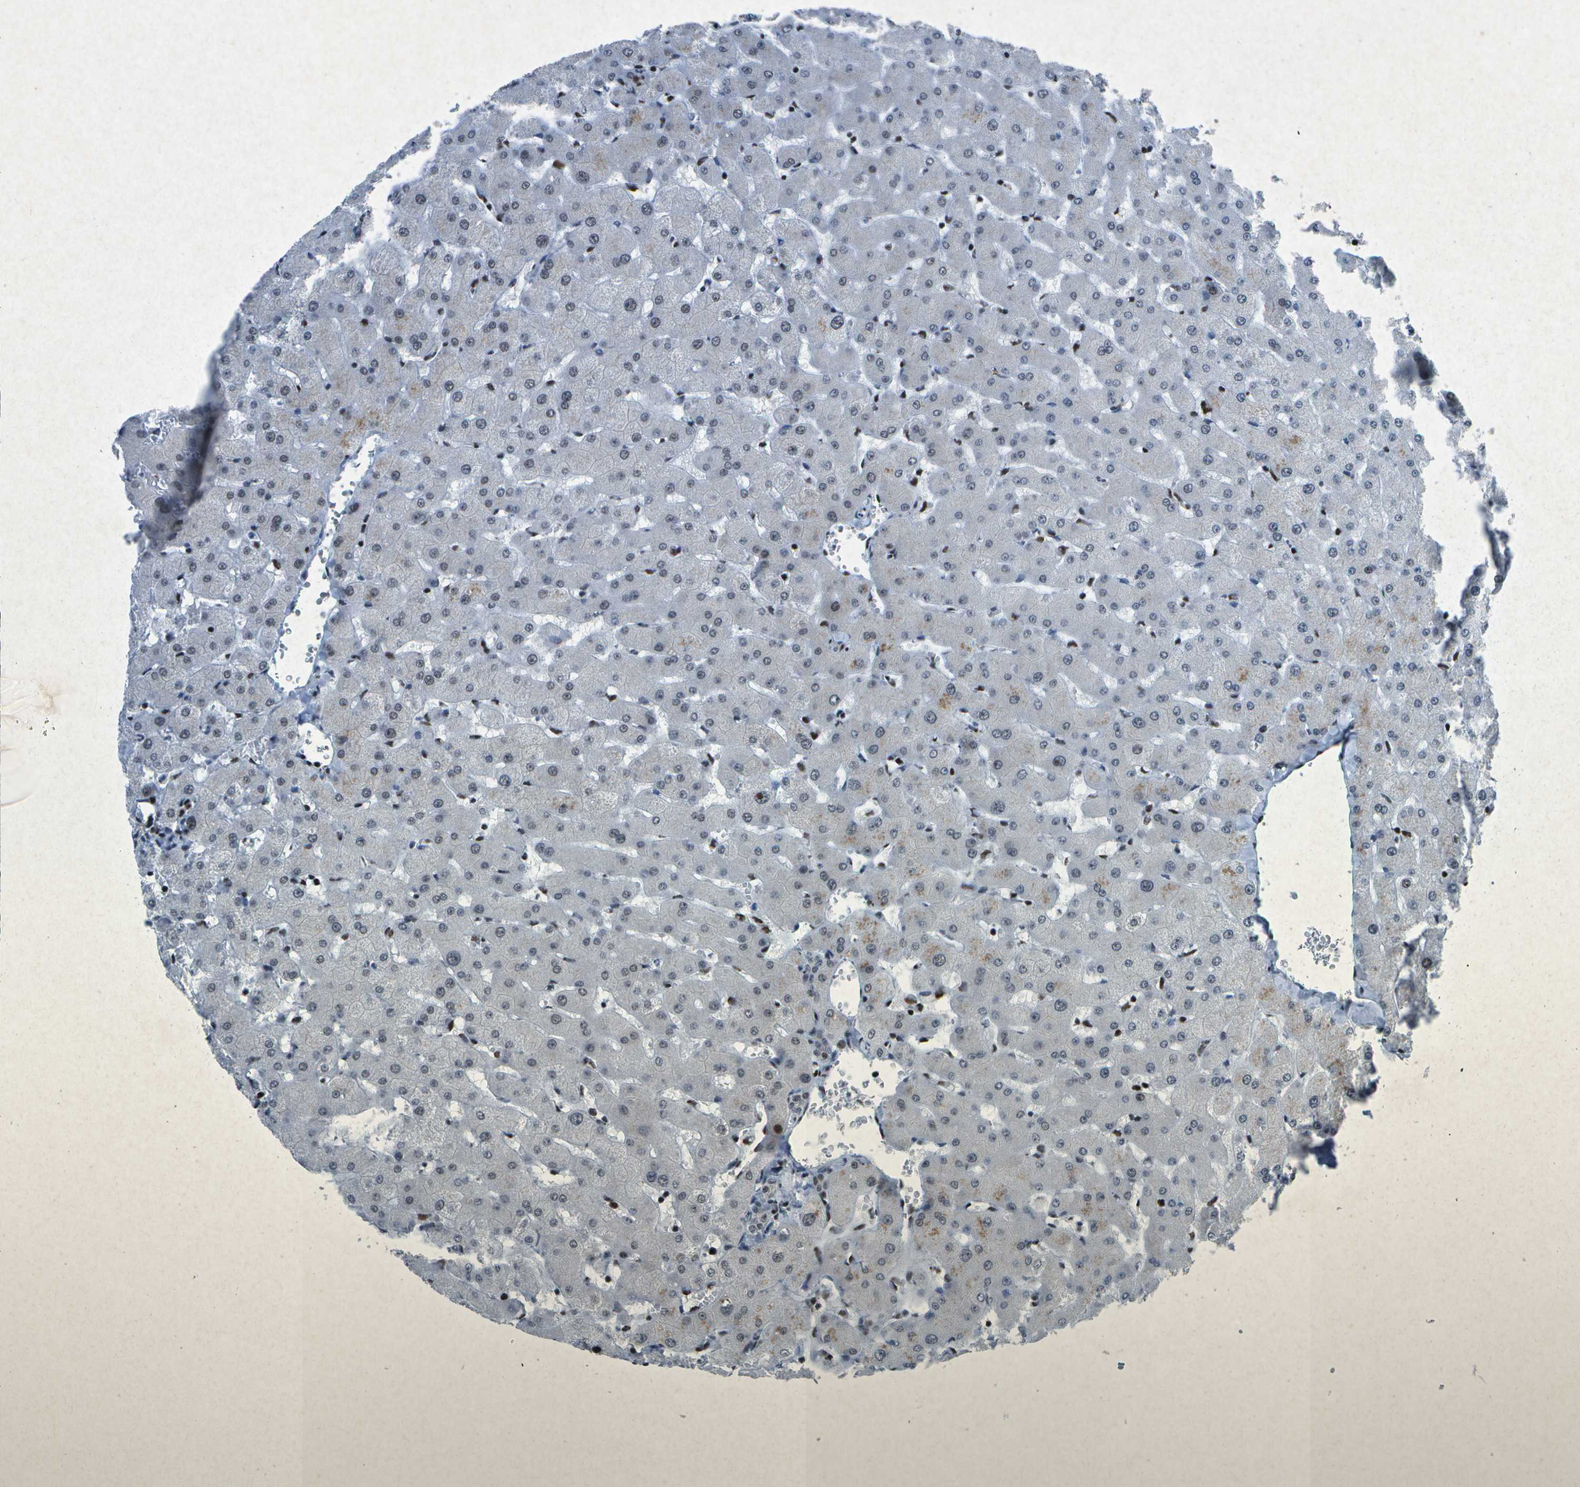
{"staining": {"intensity": "negative", "quantity": "none", "location": "none"}, "tissue": "liver", "cell_type": "Cholangiocytes", "image_type": "normal", "snomed": [{"axis": "morphology", "description": "Normal tissue, NOS"}, {"axis": "topography", "description": "Liver"}], "caption": "A high-resolution photomicrograph shows immunohistochemistry (IHC) staining of benign liver, which exhibits no significant positivity in cholangiocytes.", "gene": "MTA2", "patient": {"sex": "female", "age": 63}}